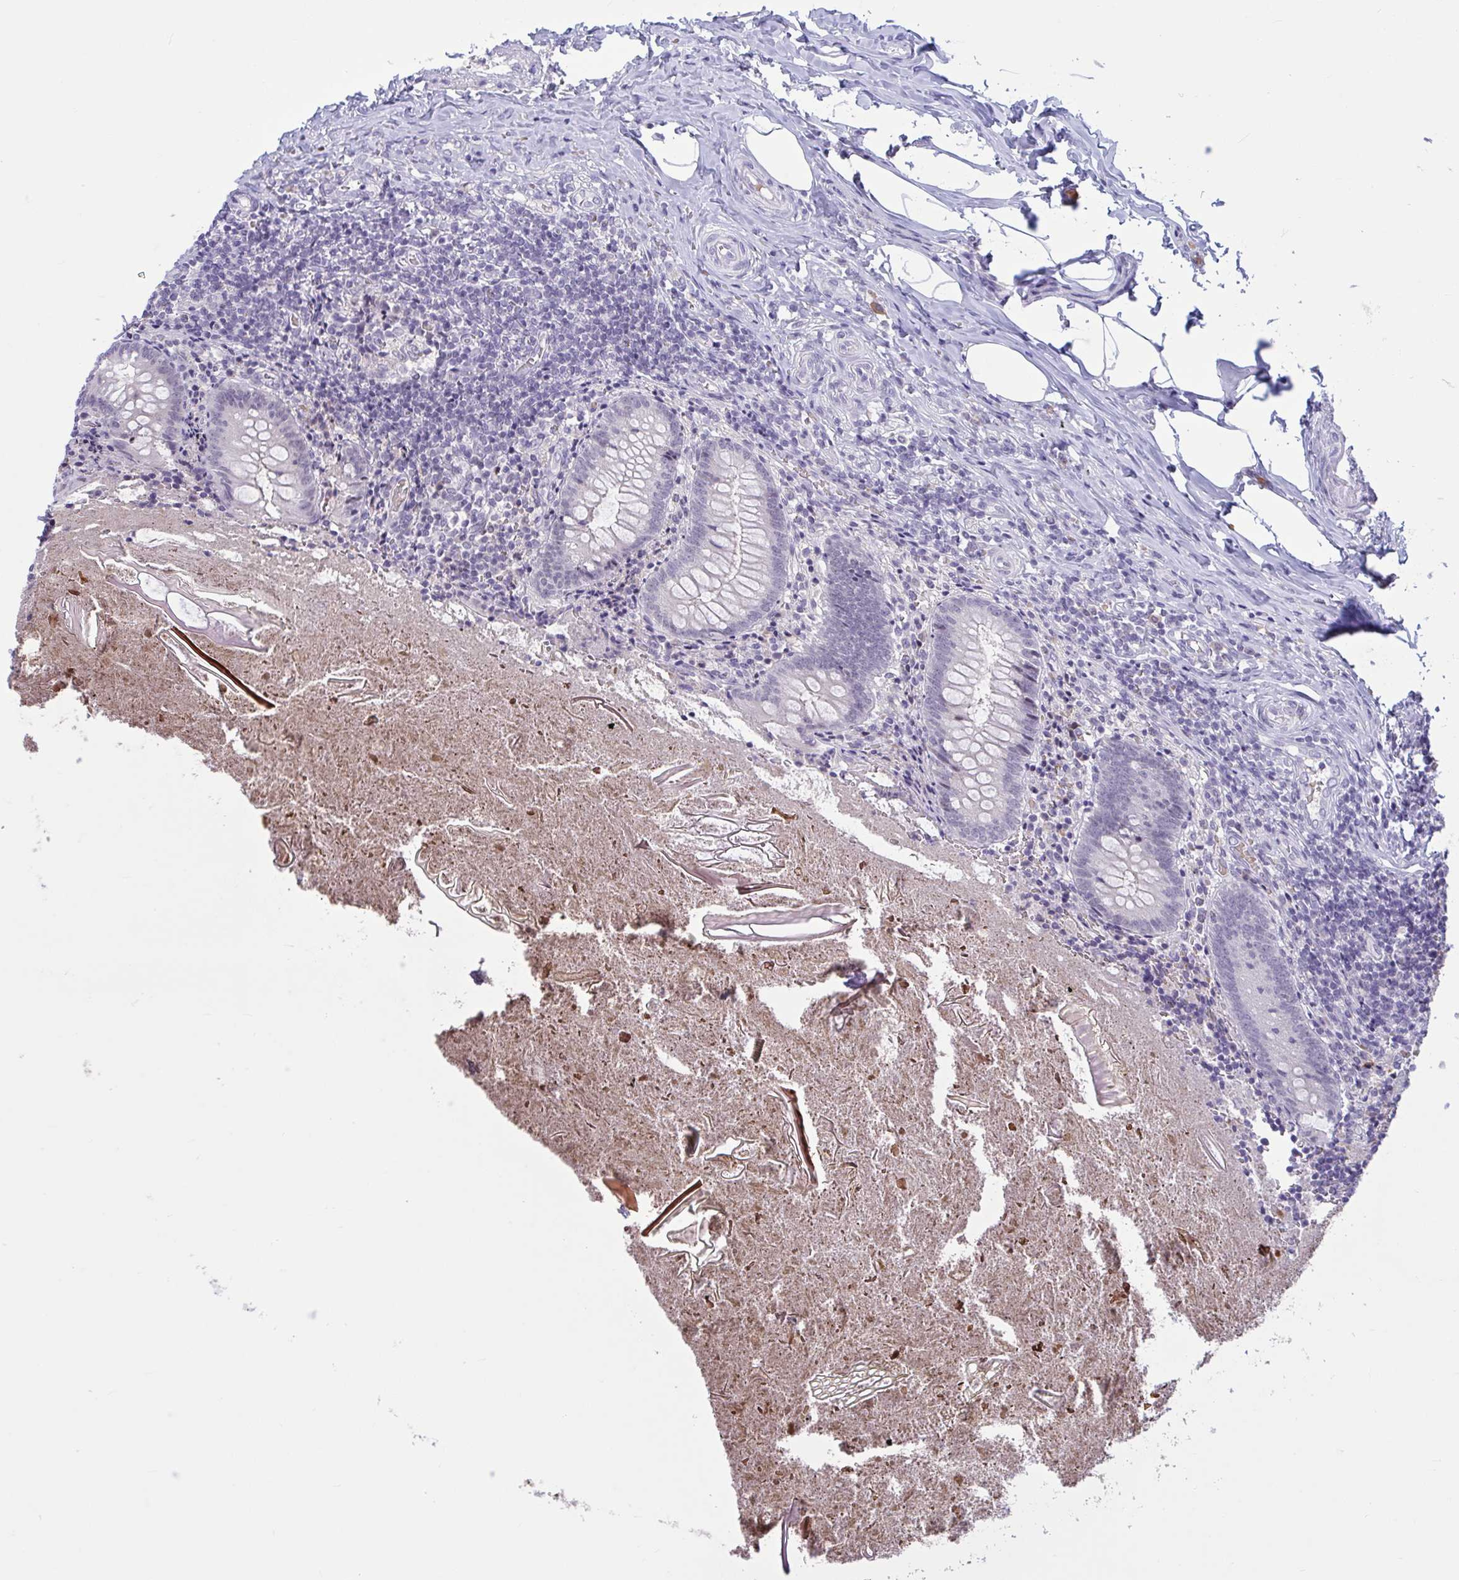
{"staining": {"intensity": "negative", "quantity": "none", "location": "none"}, "tissue": "appendix", "cell_type": "Glandular cells", "image_type": "normal", "snomed": [{"axis": "morphology", "description": "Normal tissue, NOS"}, {"axis": "topography", "description": "Appendix"}], "caption": "High power microscopy photomicrograph of an immunohistochemistry photomicrograph of normal appendix, revealing no significant expression in glandular cells. (DAB immunohistochemistry (IHC), high magnification).", "gene": "CNGB3", "patient": {"sex": "female", "age": 17}}